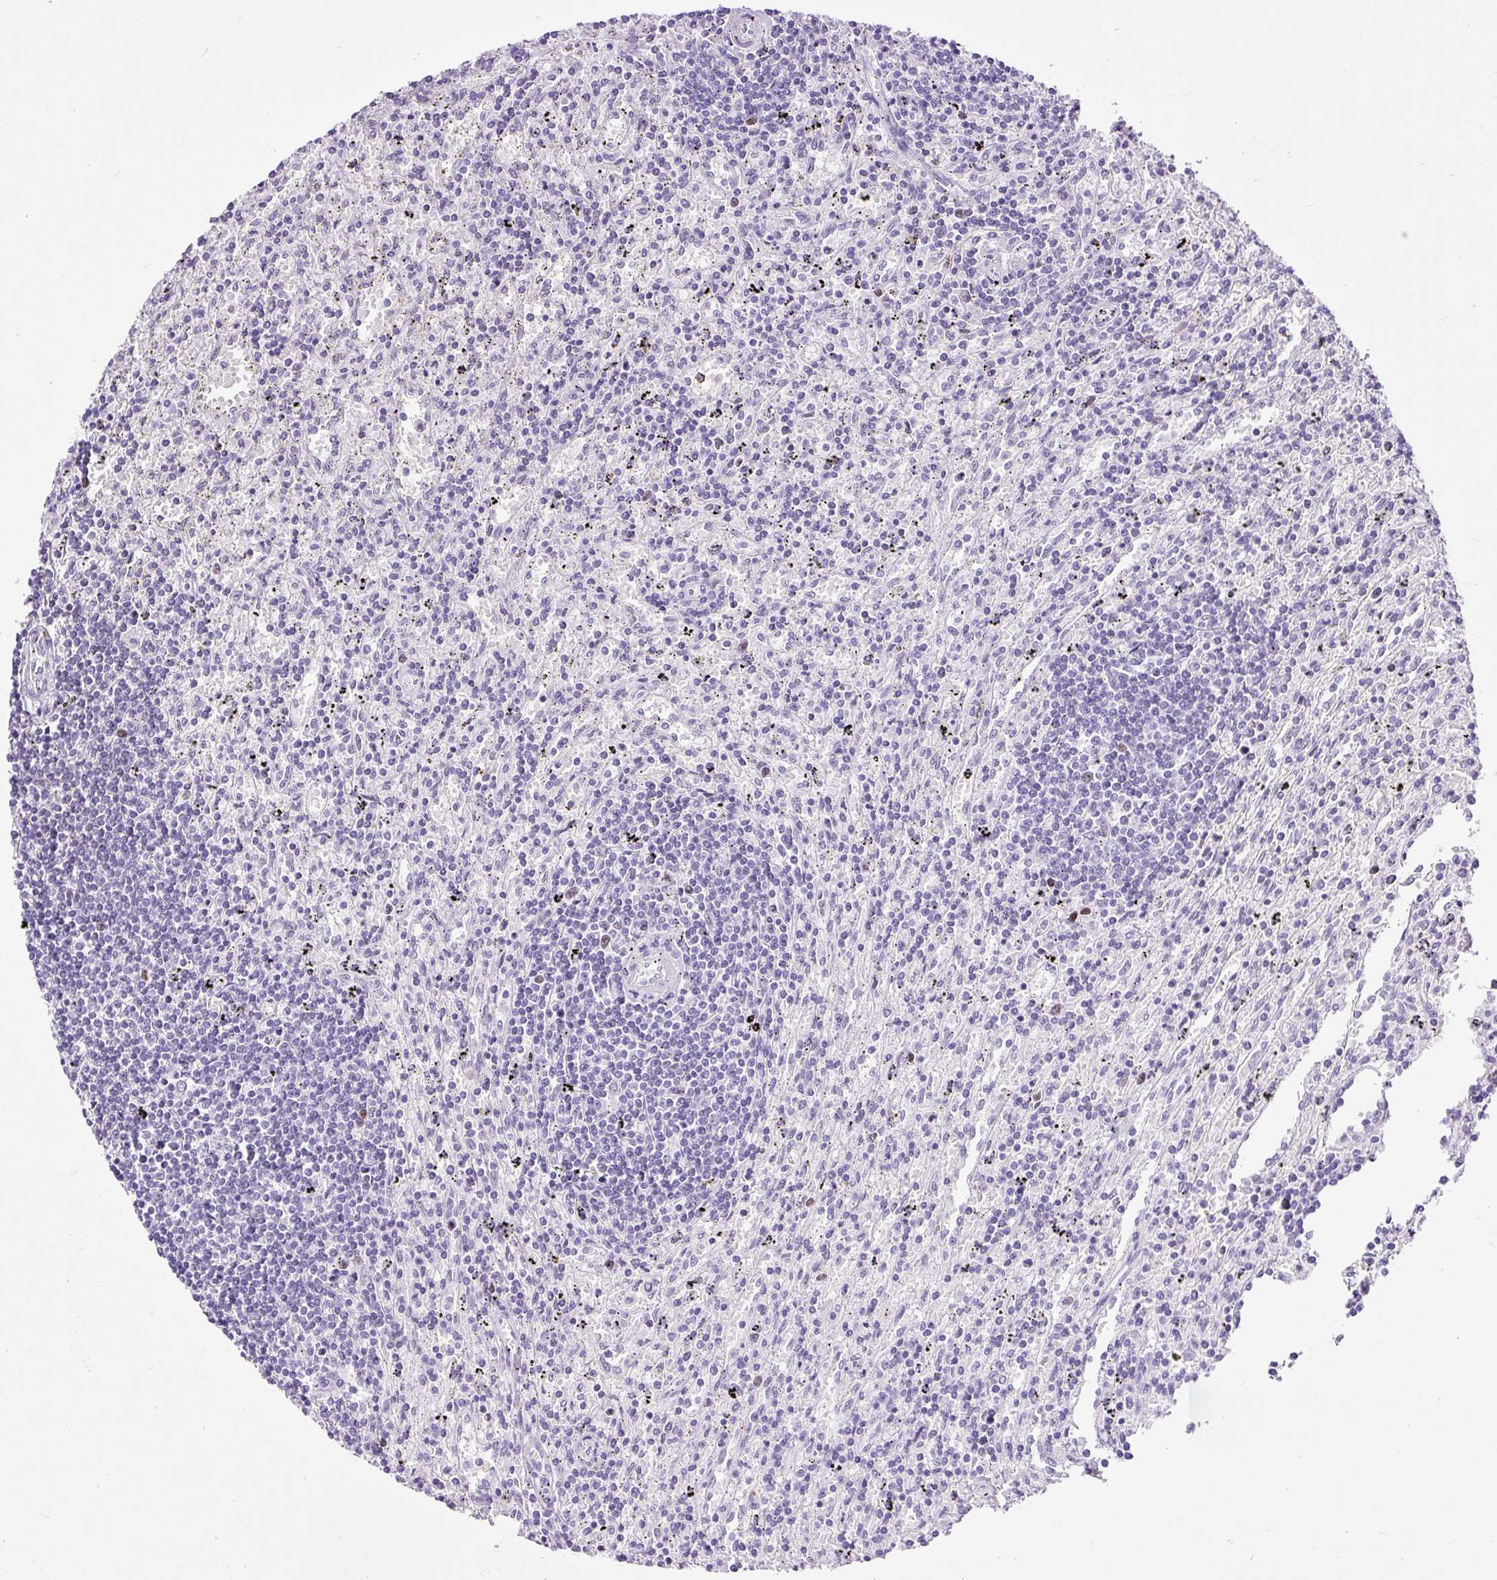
{"staining": {"intensity": "negative", "quantity": "none", "location": "none"}, "tissue": "lymphoma", "cell_type": "Tumor cells", "image_type": "cancer", "snomed": [{"axis": "morphology", "description": "Malignant lymphoma, non-Hodgkin's type, Low grade"}, {"axis": "topography", "description": "Spleen"}], "caption": "Low-grade malignant lymphoma, non-Hodgkin's type stained for a protein using immunohistochemistry (IHC) exhibits no positivity tumor cells.", "gene": "RACGAP1", "patient": {"sex": "male", "age": 76}}